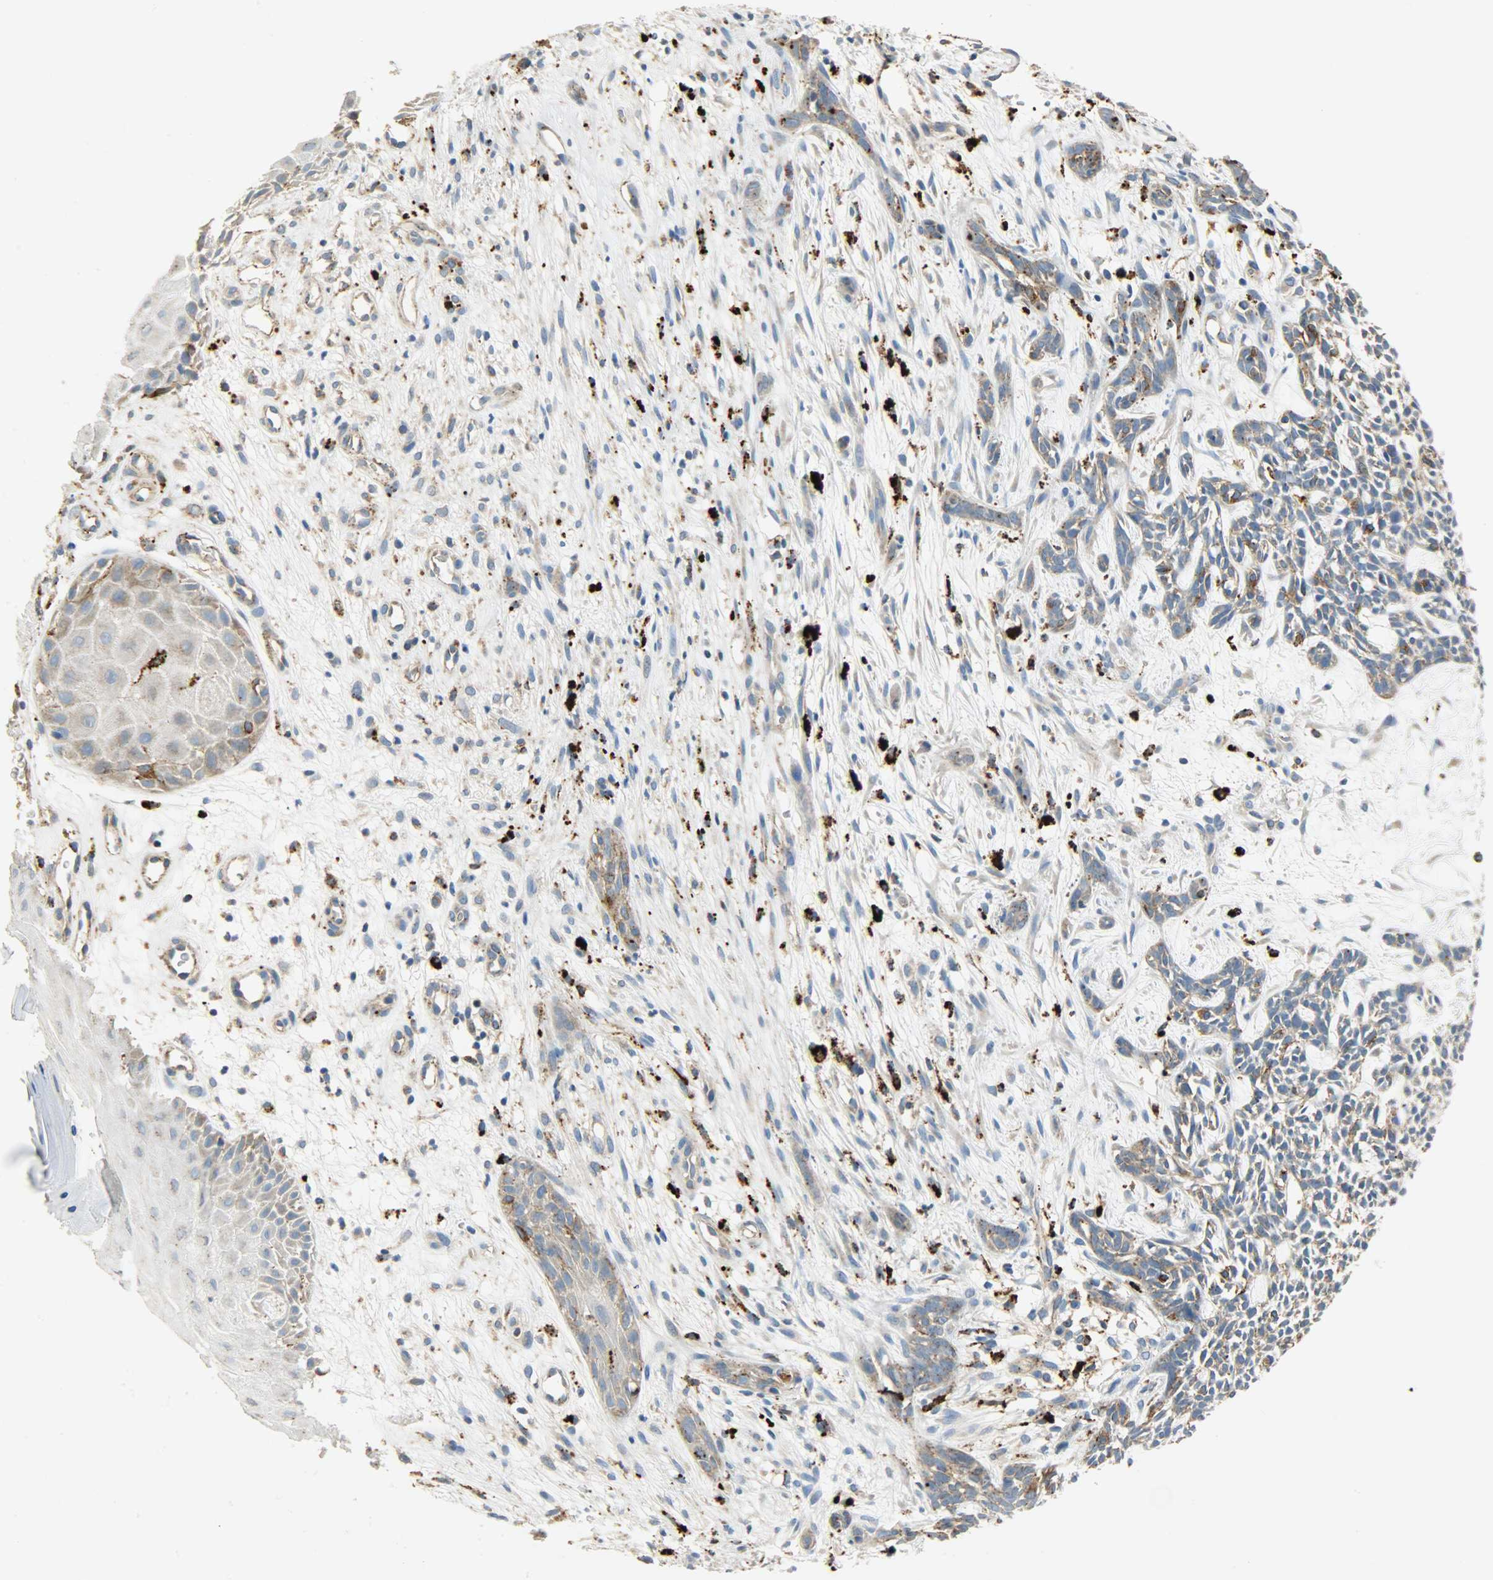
{"staining": {"intensity": "weak", "quantity": "25%-75%", "location": "cytoplasmic/membranous"}, "tissue": "skin cancer", "cell_type": "Tumor cells", "image_type": "cancer", "snomed": [{"axis": "morphology", "description": "Basal cell carcinoma"}, {"axis": "topography", "description": "Skin"}], "caption": "Immunohistochemistry micrograph of neoplastic tissue: human skin cancer stained using immunohistochemistry (IHC) exhibits low levels of weak protein expression localized specifically in the cytoplasmic/membranous of tumor cells, appearing as a cytoplasmic/membranous brown color.", "gene": "ASAH1", "patient": {"sex": "female", "age": 84}}